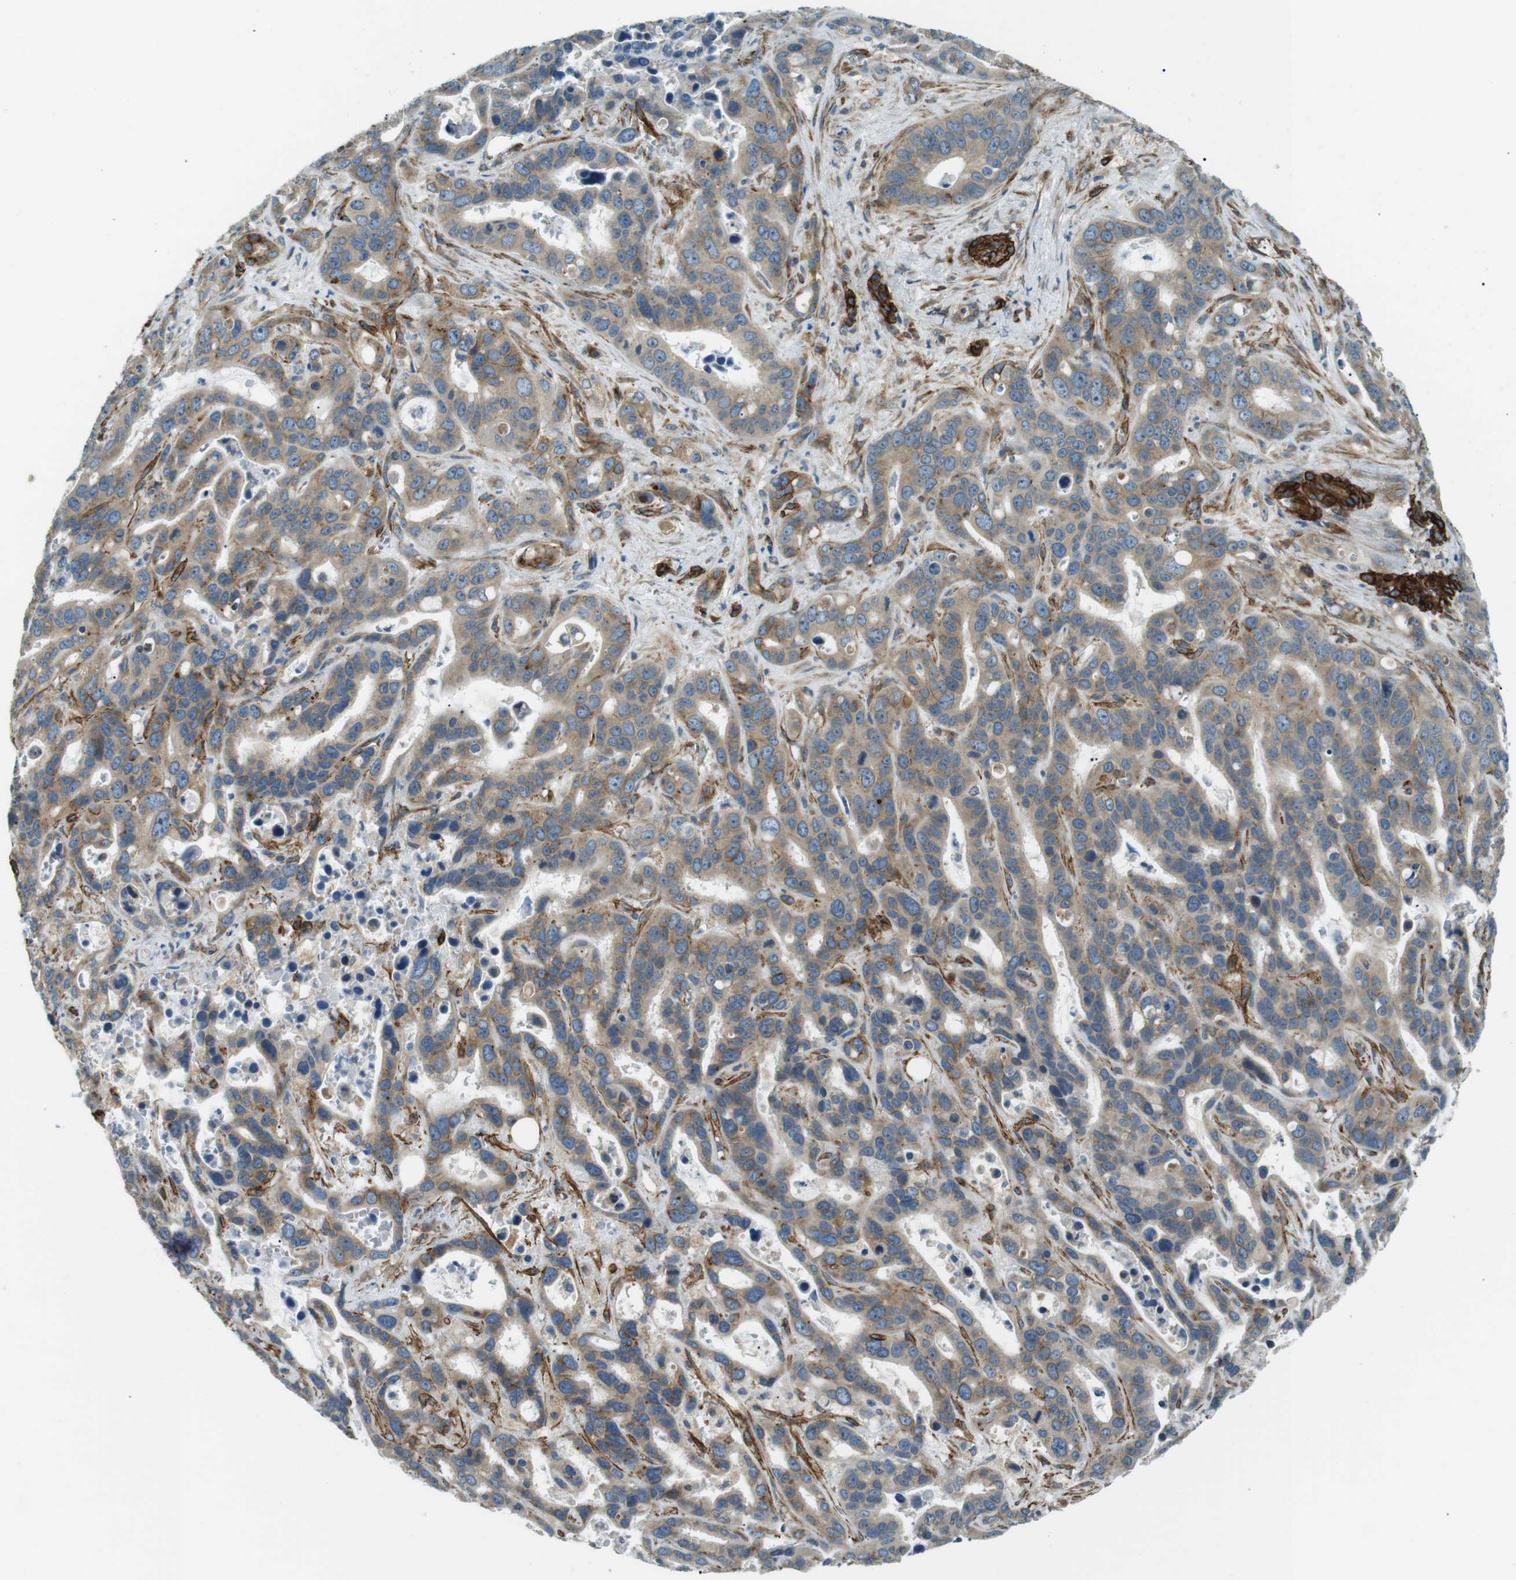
{"staining": {"intensity": "weak", "quantity": ">75%", "location": "cytoplasmic/membranous"}, "tissue": "liver cancer", "cell_type": "Tumor cells", "image_type": "cancer", "snomed": [{"axis": "morphology", "description": "Cholangiocarcinoma"}, {"axis": "topography", "description": "Liver"}], "caption": "Immunohistochemistry (DAB) staining of liver cancer exhibits weak cytoplasmic/membranous protein expression in about >75% of tumor cells. Ihc stains the protein of interest in brown and the nuclei are stained blue.", "gene": "ODR4", "patient": {"sex": "female", "age": 65}}